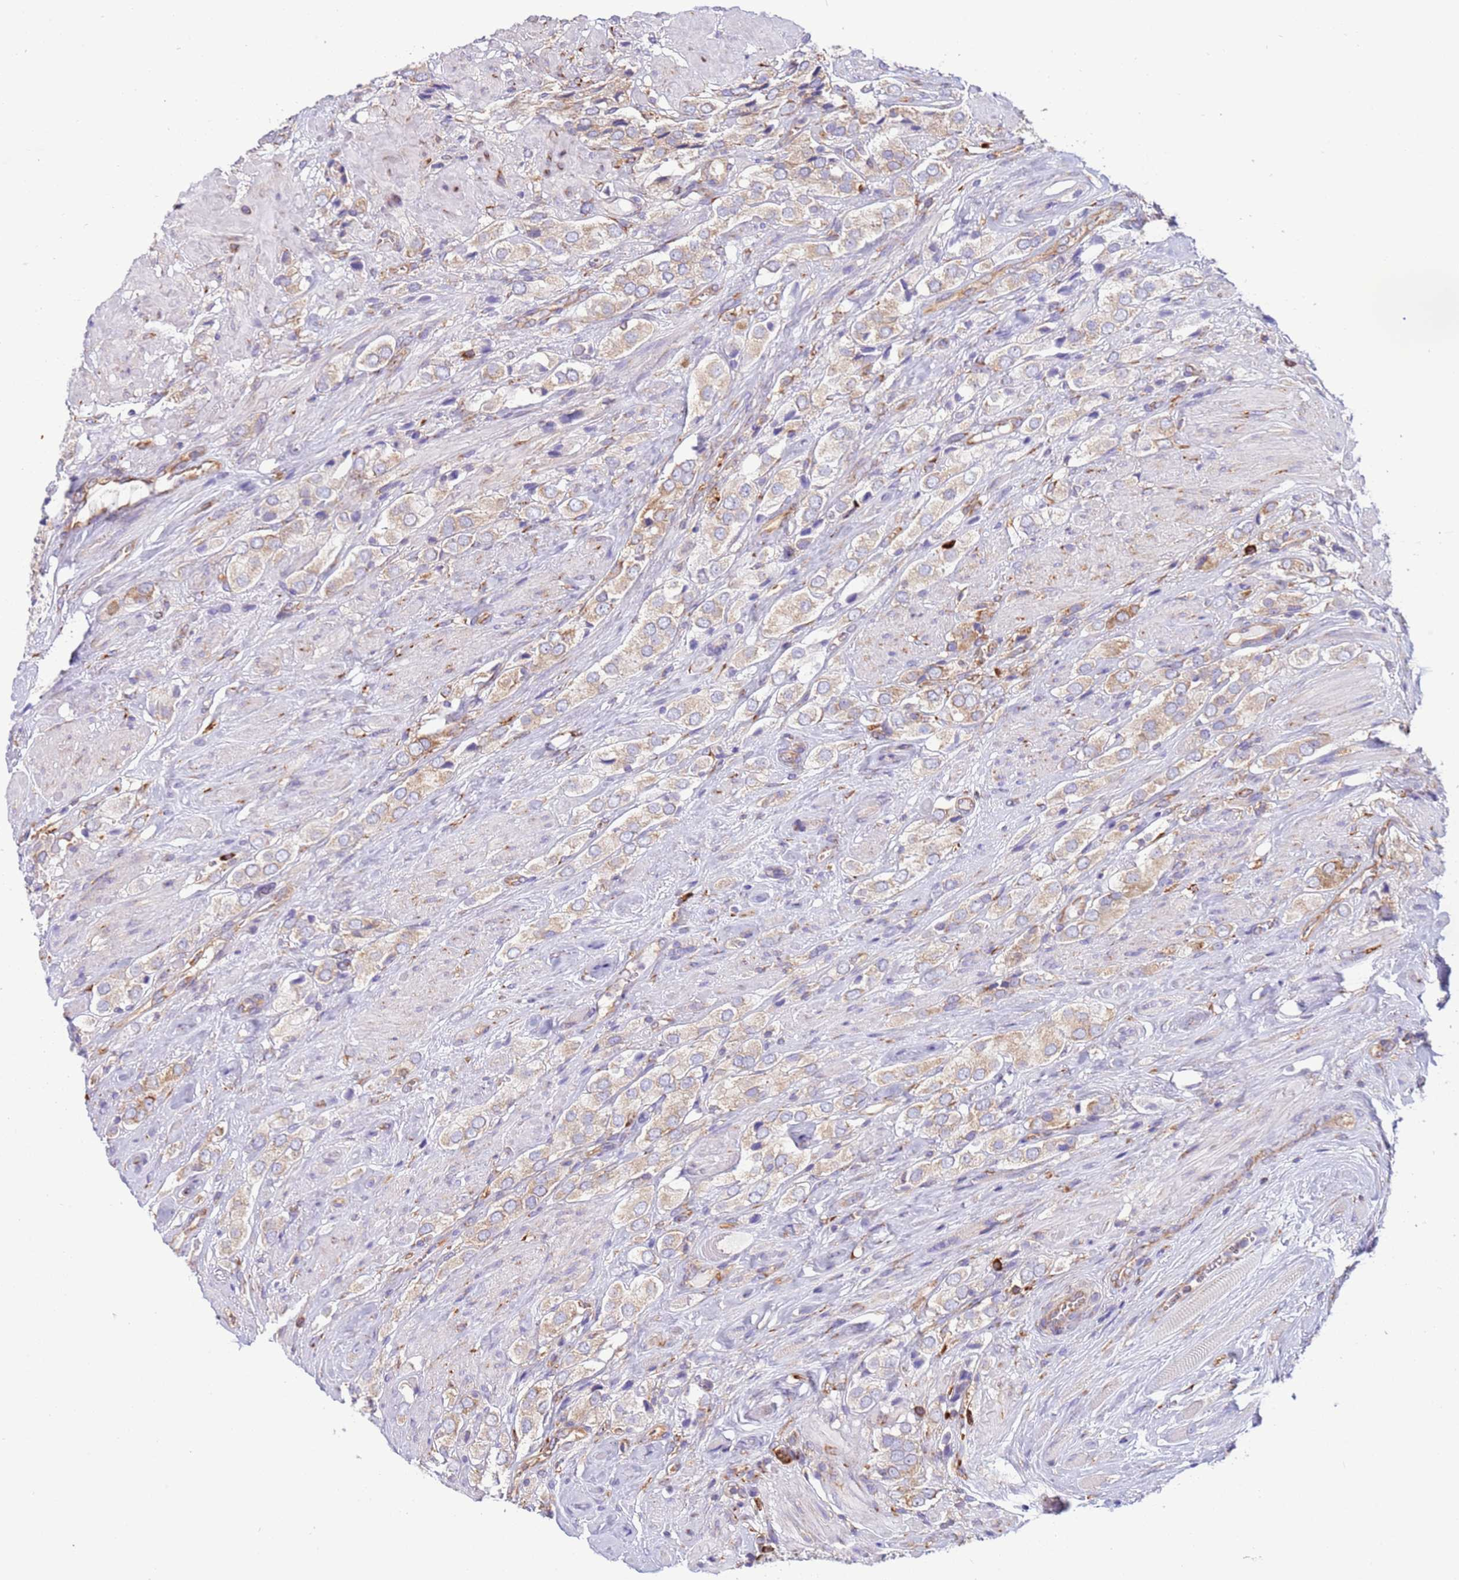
{"staining": {"intensity": "moderate", "quantity": "25%-75%", "location": "cytoplasmic/membranous"}, "tissue": "prostate cancer", "cell_type": "Tumor cells", "image_type": "cancer", "snomed": [{"axis": "morphology", "description": "Adenocarcinoma, High grade"}, {"axis": "topography", "description": "Prostate and seminal vesicle, NOS"}], "caption": "Prostate cancer (high-grade adenocarcinoma) stained with immunohistochemistry (IHC) displays moderate cytoplasmic/membranous positivity in approximately 25%-75% of tumor cells.", "gene": "VARS1", "patient": {"sex": "male", "age": 64}}